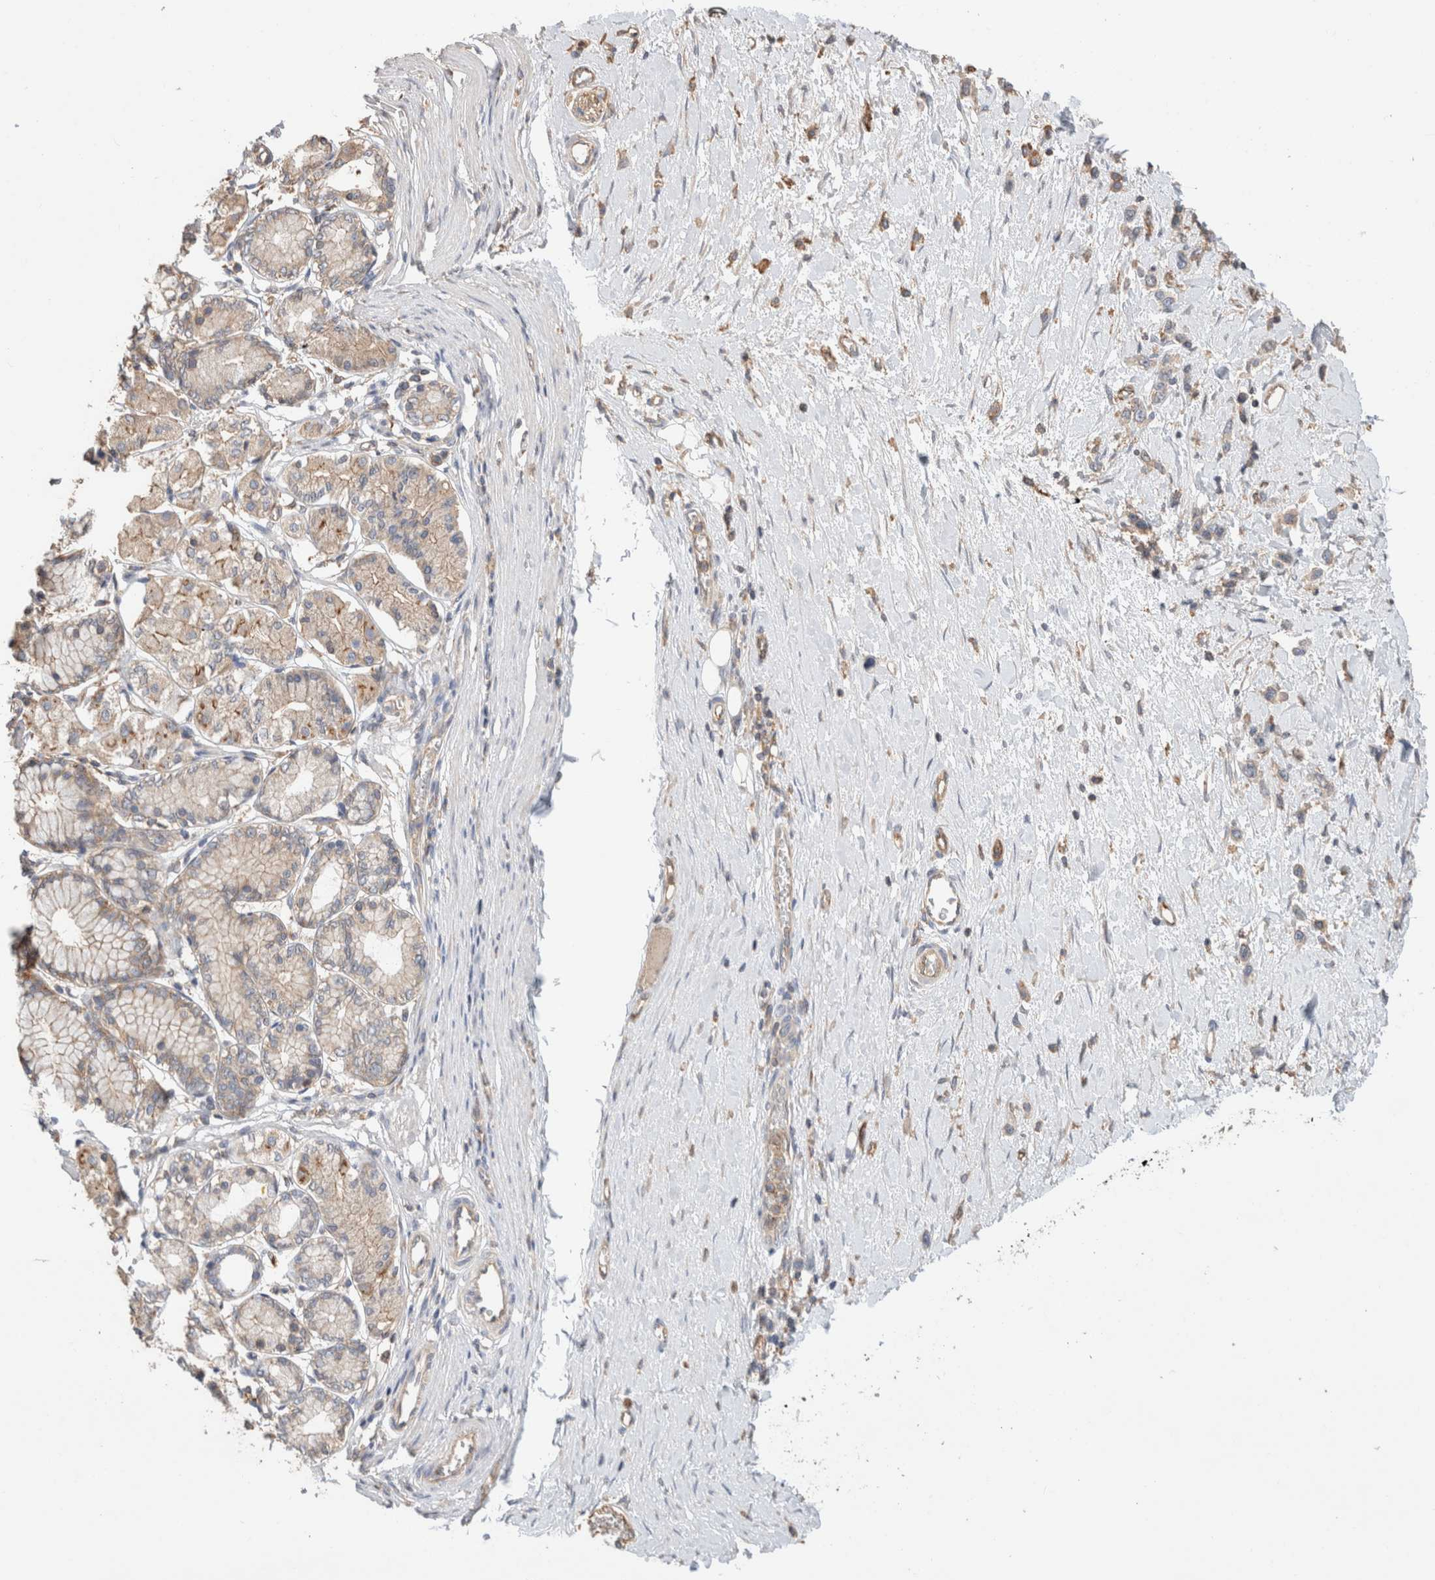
{"staining": {"intensity": "weak", "quantity": "<25%", "location": "cytoplasmic/membranous"}, "tissue": "stomach cancer", "cell_type": "Tumor cells", "image_type": "cancer", "snomed": [{"axis": "morphology", "description": "Adenocarcinoma, NOS"}, {"axis": "topography", "description": "Stomach"}], "caption": "A high-resolution image shows immunohistochemistry (IHC) staining of stomach adenocarcinoma, which demonstrates no significant expression in tumor cells.", "gene": "CFAP418", "patient": {"sex": "female", "age": 65}}